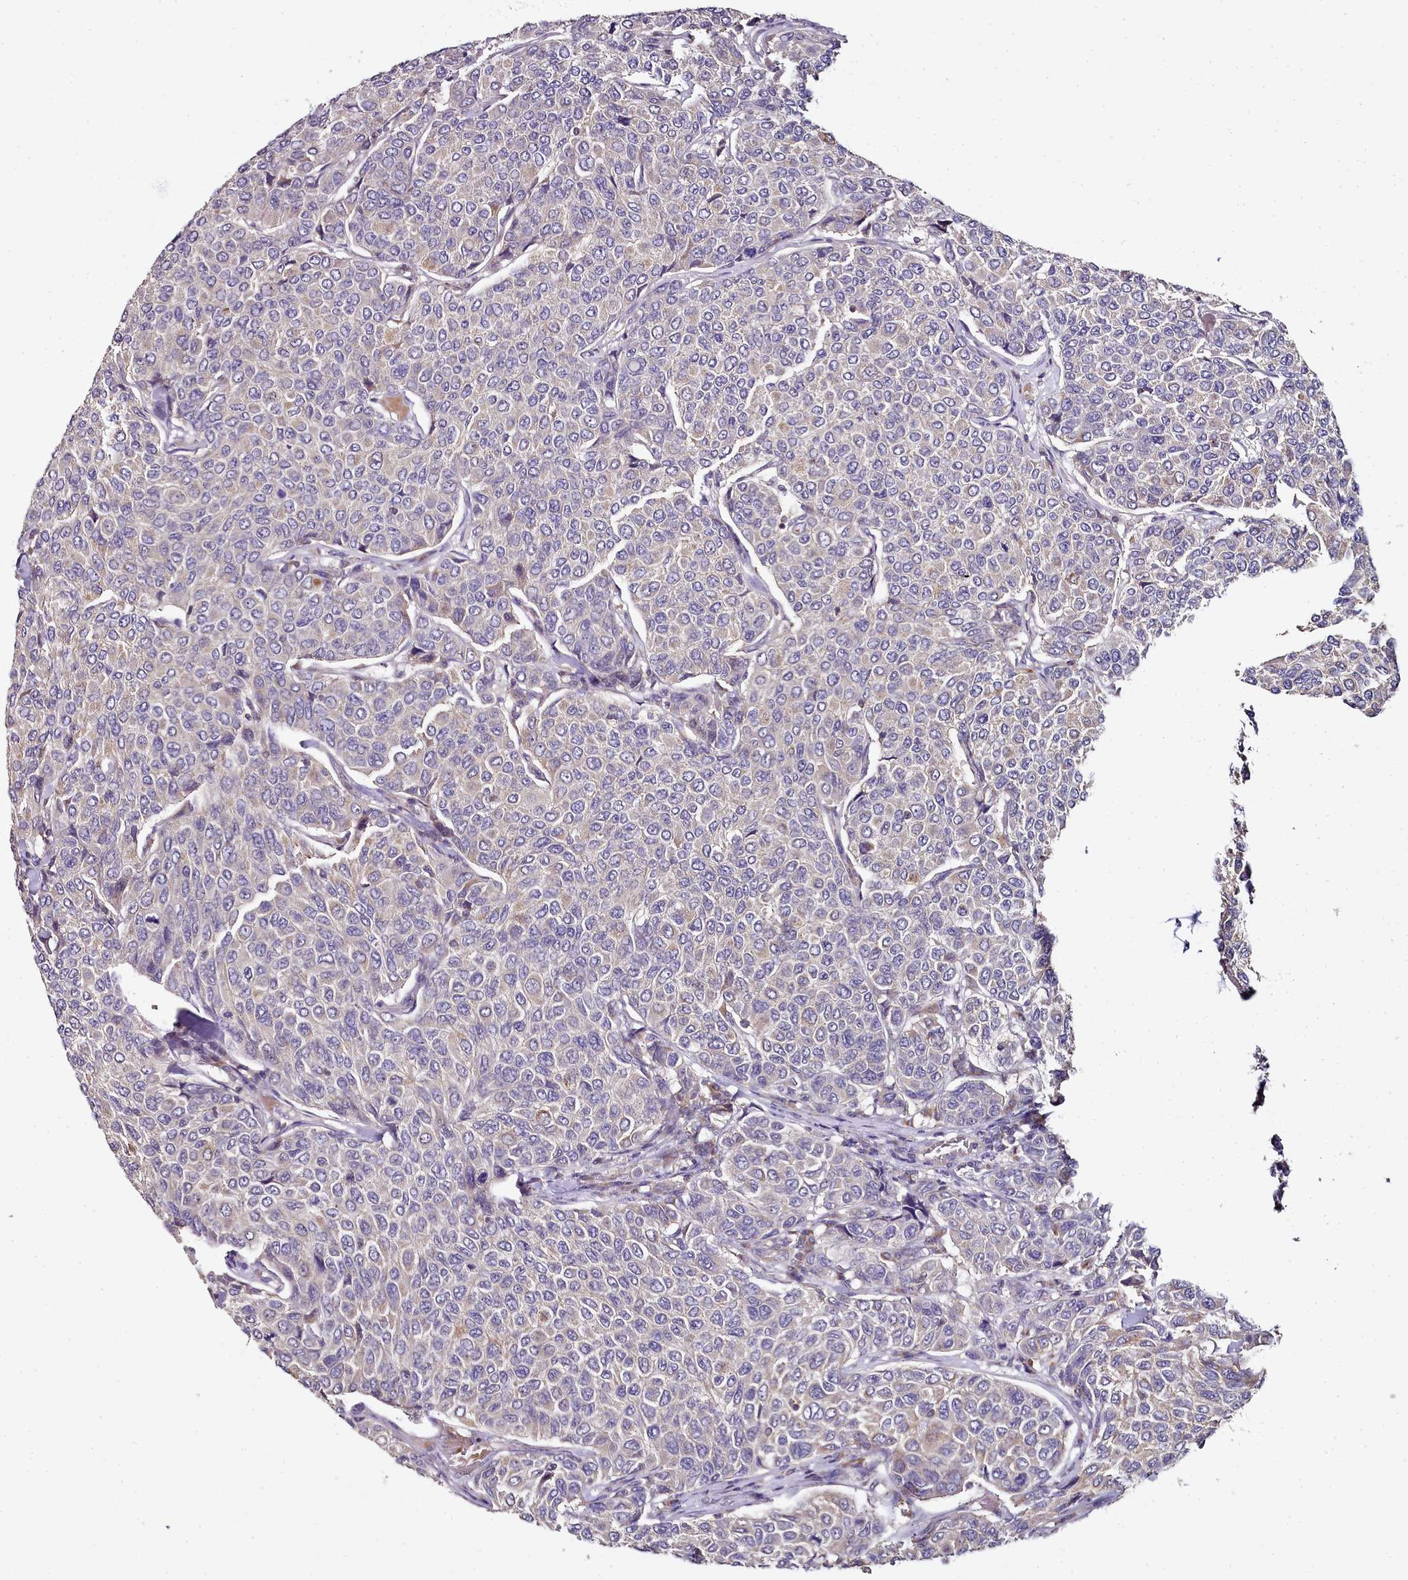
{"staining": {"intensity": "weak", "quantity": "<25%", "location": "cytoplasmic/membranous"}, "tissue": "breast cancer", "cell_type": "Tumor cells", "image_type": "cancer", "snomed": [{"axis": "morphology", "description": "Duct carcinoma"}, {"axis": "topography", "description": "Breast"}], "caption": "Immunohistochemistry histopathology image of neoplastic tissue: human breast invasive ductal carcinoma stained with DAB exhibits no significant protein positivity in tumor cells.", "gene": "ACSS1", "patient": {"sex": "female", "age": 55}}